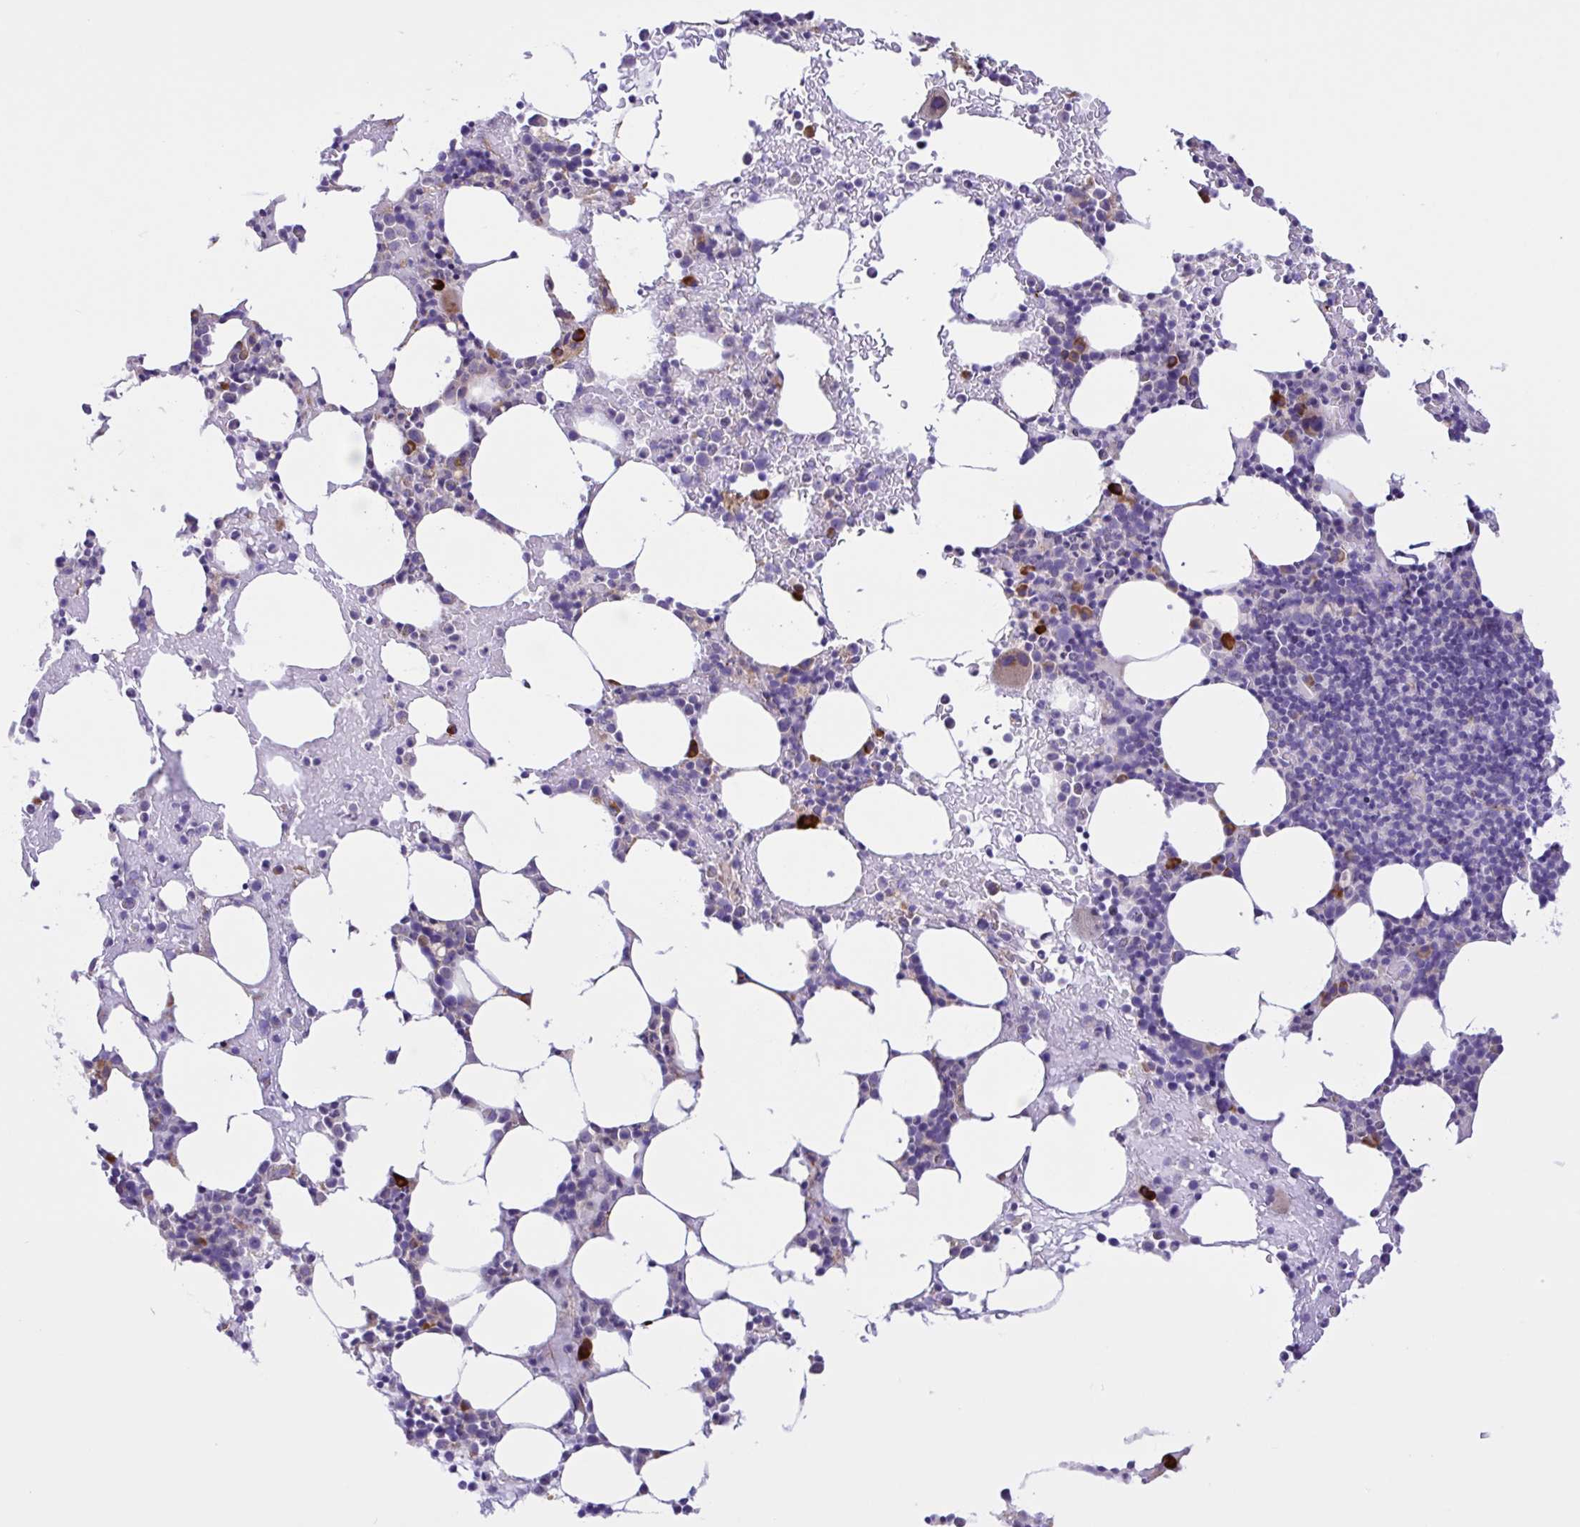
{"staining": {"intensity": "strong", "quantity": "<25%", "location": "cytoplasmic/membranous"}, "tissue": "bone marrow", "cell_type": "Hematopoietic cells", "image_type": "normal", "snomed": [{"axis": "morphology", "description": "Normal tissue, NOS"}, {"axis": "topography", "description": "Bone marrow"}], "caption": "Immunohistochemistry of unremarkable human bone marrow shows medium levels of strong cytoplasmic/membranous positivity in approximately <25% of hematopoietic cells. Nuclei are stained in blue.", "gene": "DSC3", "patient": {"sex": "female", "age": 62}}